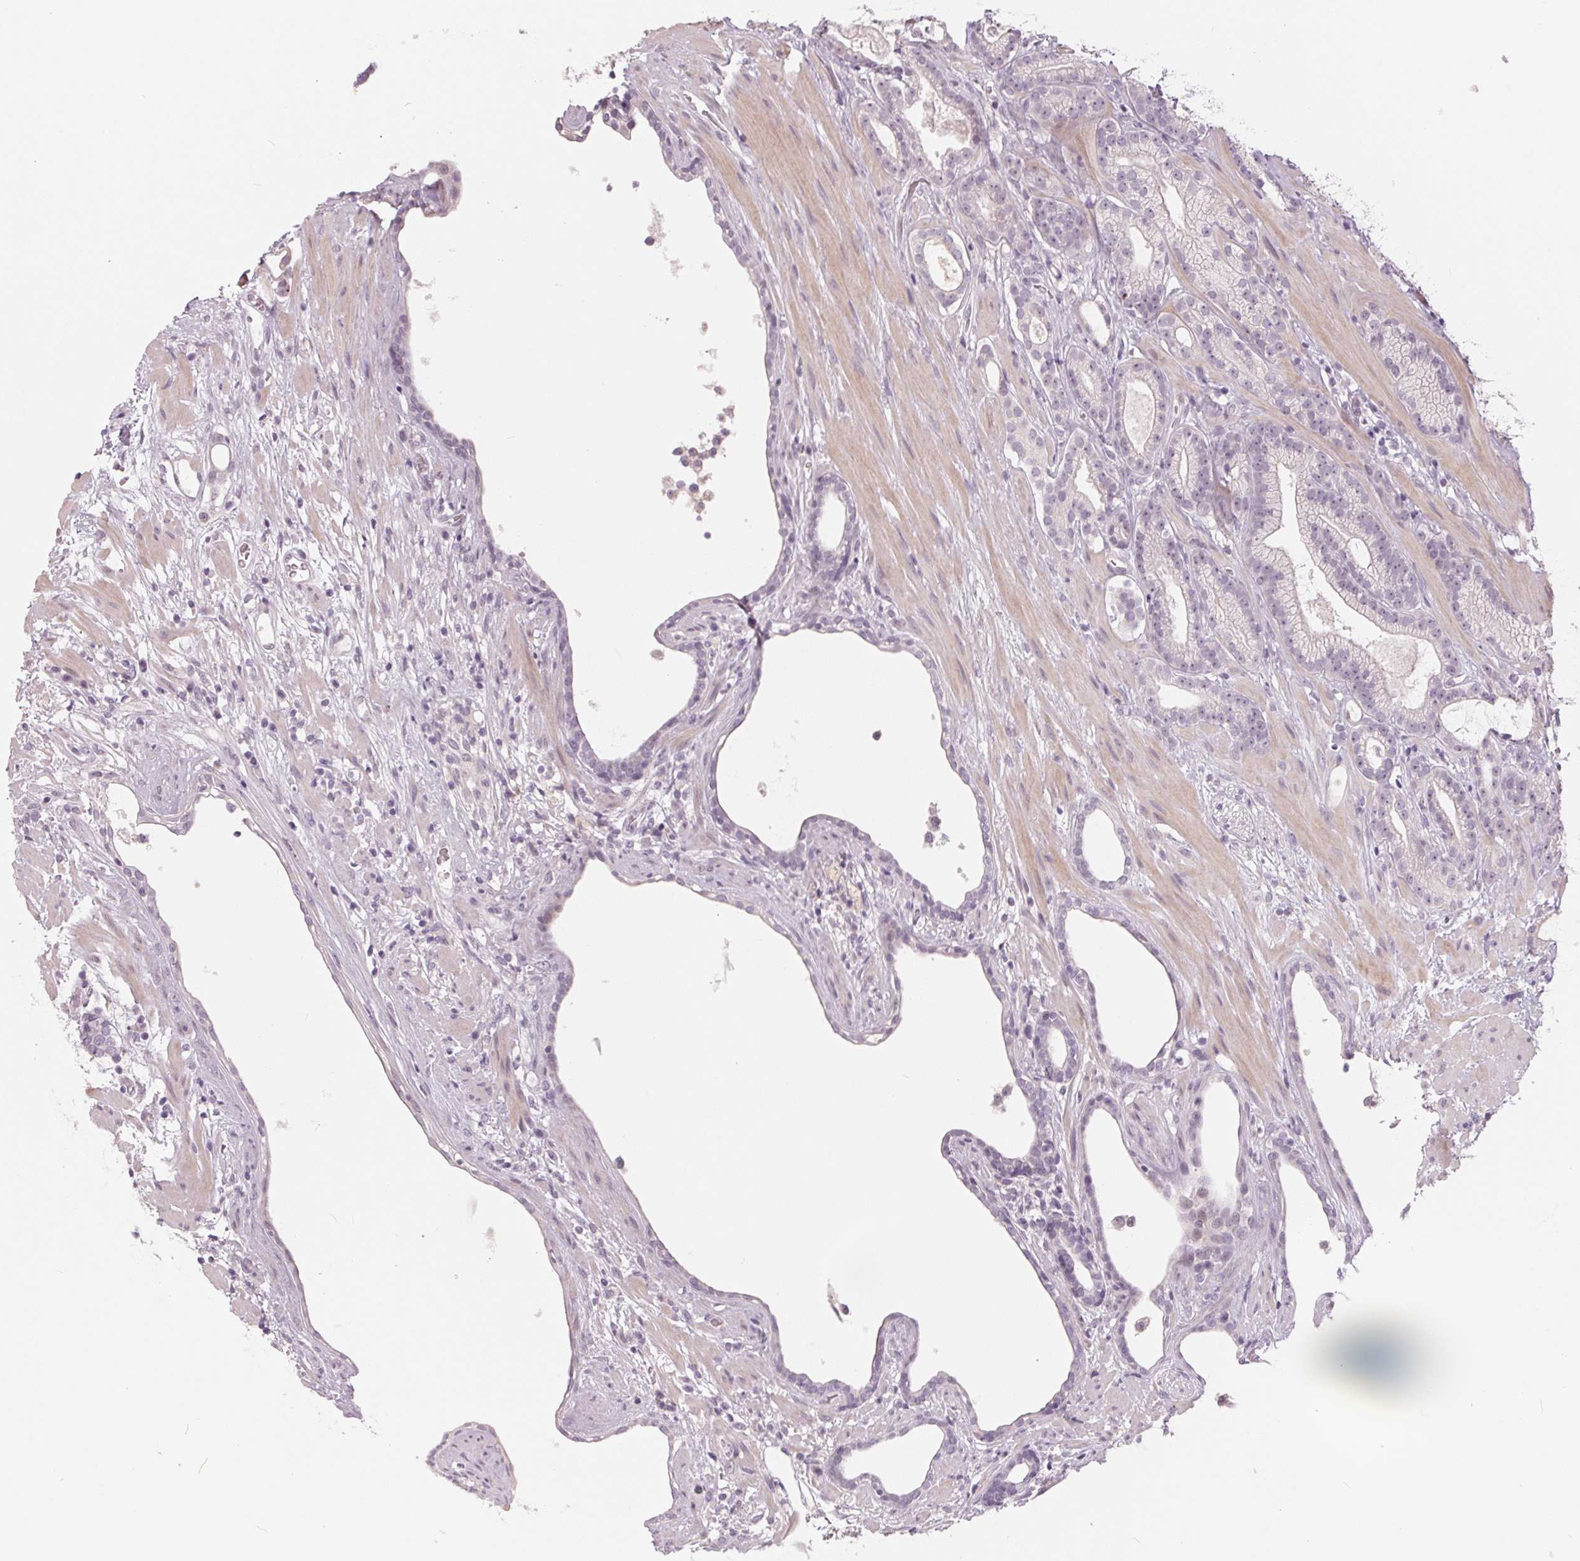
{"staining": {"intensity": "negative", "quantity": "none", "location": "none"}, "tissue": "prostate cancer", "cell_type": "Tumor cells", "image_type": "cancer", "snomed": [{"axis": "morphology", "description": "Adenocarcinoma, Low grade"}, {"axis": "topography", "description": "Prostate"}], "caption": "This image is of prostate low-grade adenocarcinoma stained with immunohistochemistry to label a protein in brown with the nuclei are counter-stained blue. There is no positivity in tumor cells.", "gene": "ZBBX", "patient": {"sex": "male", "age": 57}}